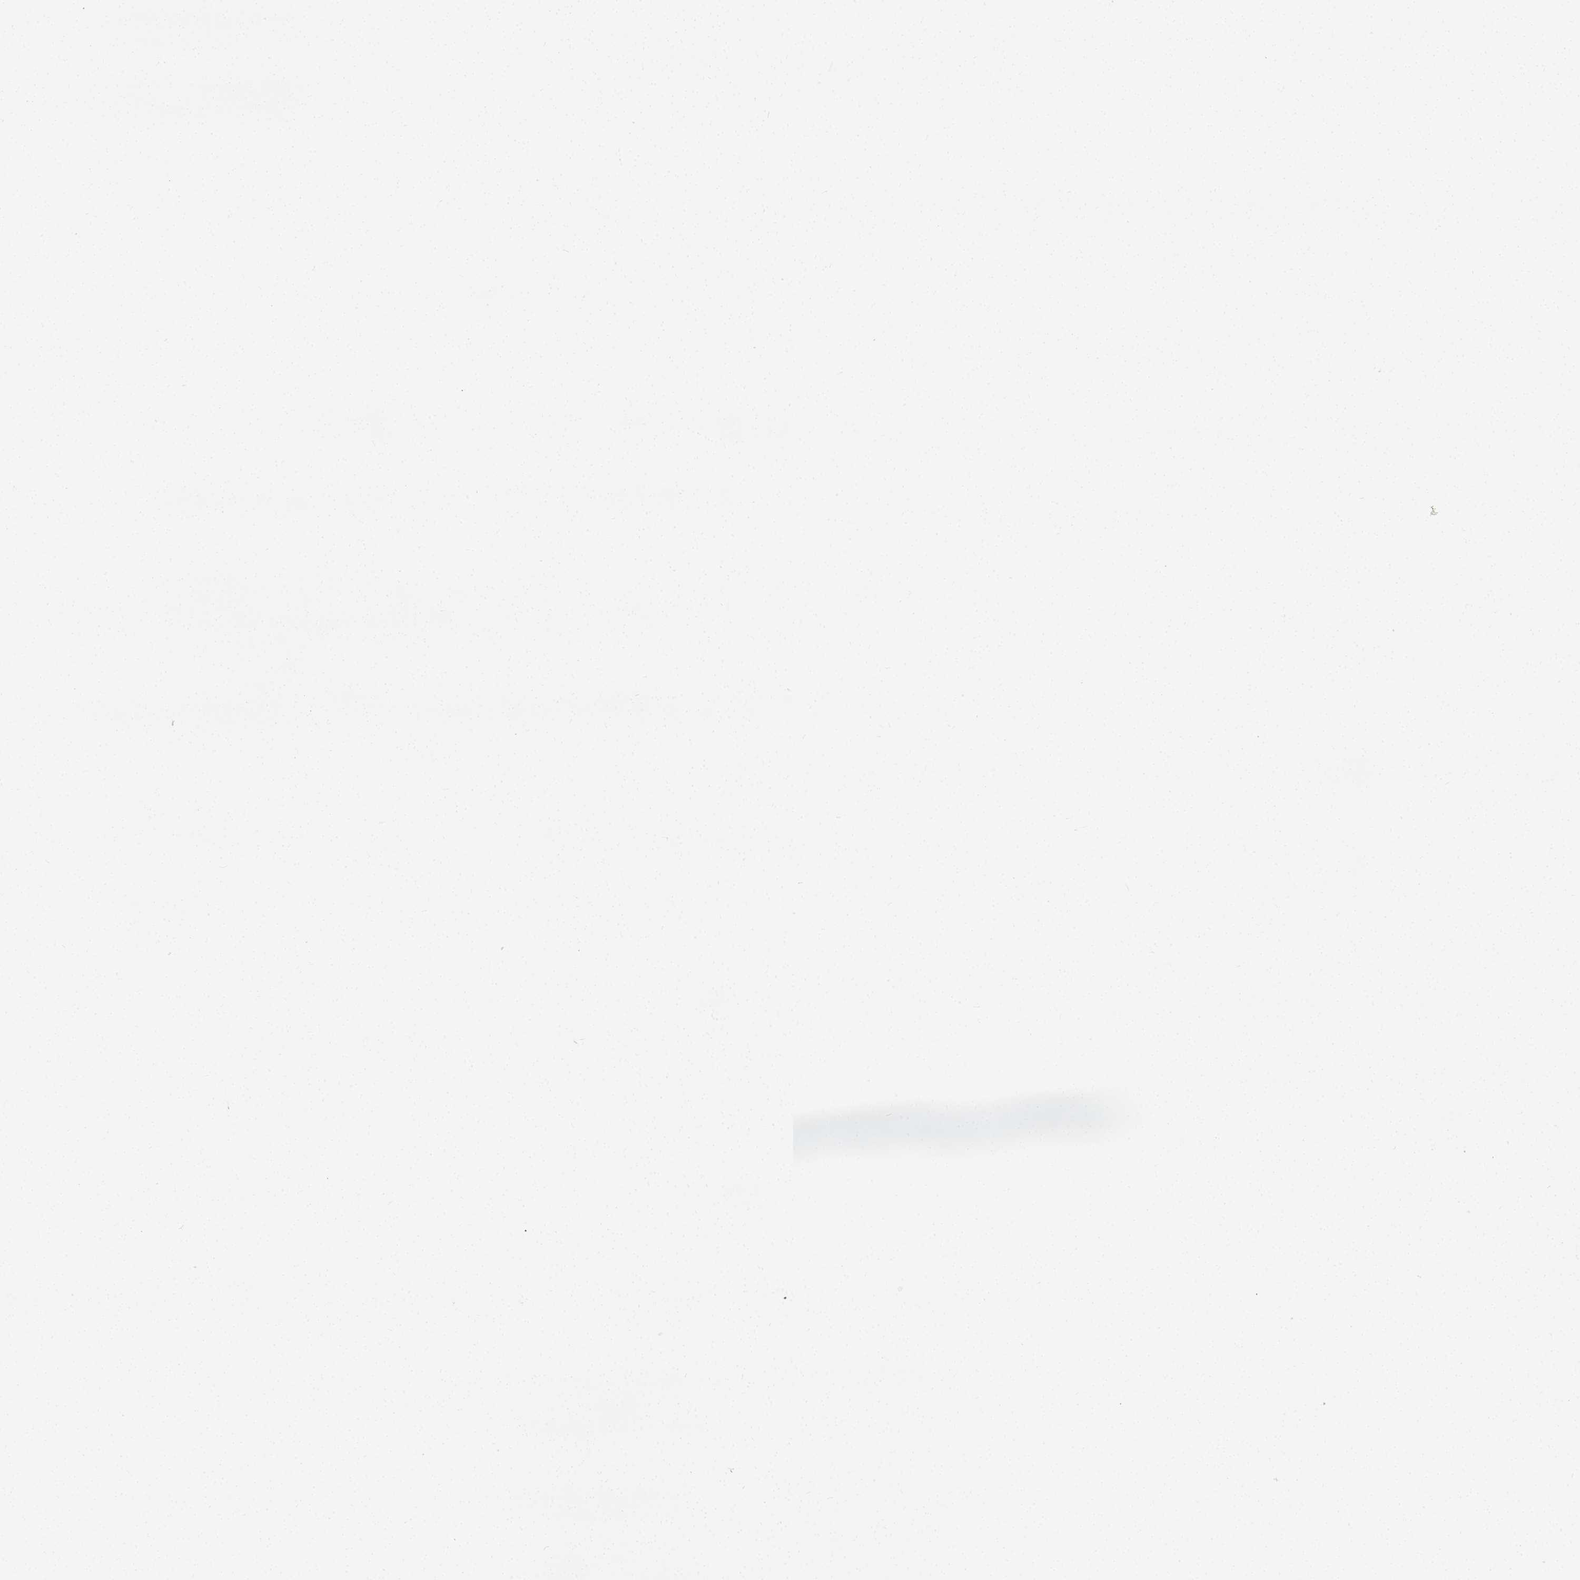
{"staining": {"intensity": "weak", "quantity": ">75%", "location": "cytoplasmic/membranous"}, "tissue": "heart muscle", "cell_type": "Cardiomyocytes", "image_type": "normal", "snomed": [{"axis": "morphology", "description": "Normal tissue, NOS"}, {"axis": "topography", "description": "Heart"}], "caption": "Protein staining of benign heart muscle demonstrates weak cytoplasmic/membranous positivity in approximately >75% of cardiomyocytes. The protein of interest is shown in brown color, while the nuclei are stained blue.", "gene": "PTPRJ", "patient": {"sex": "male", "age": 37}}